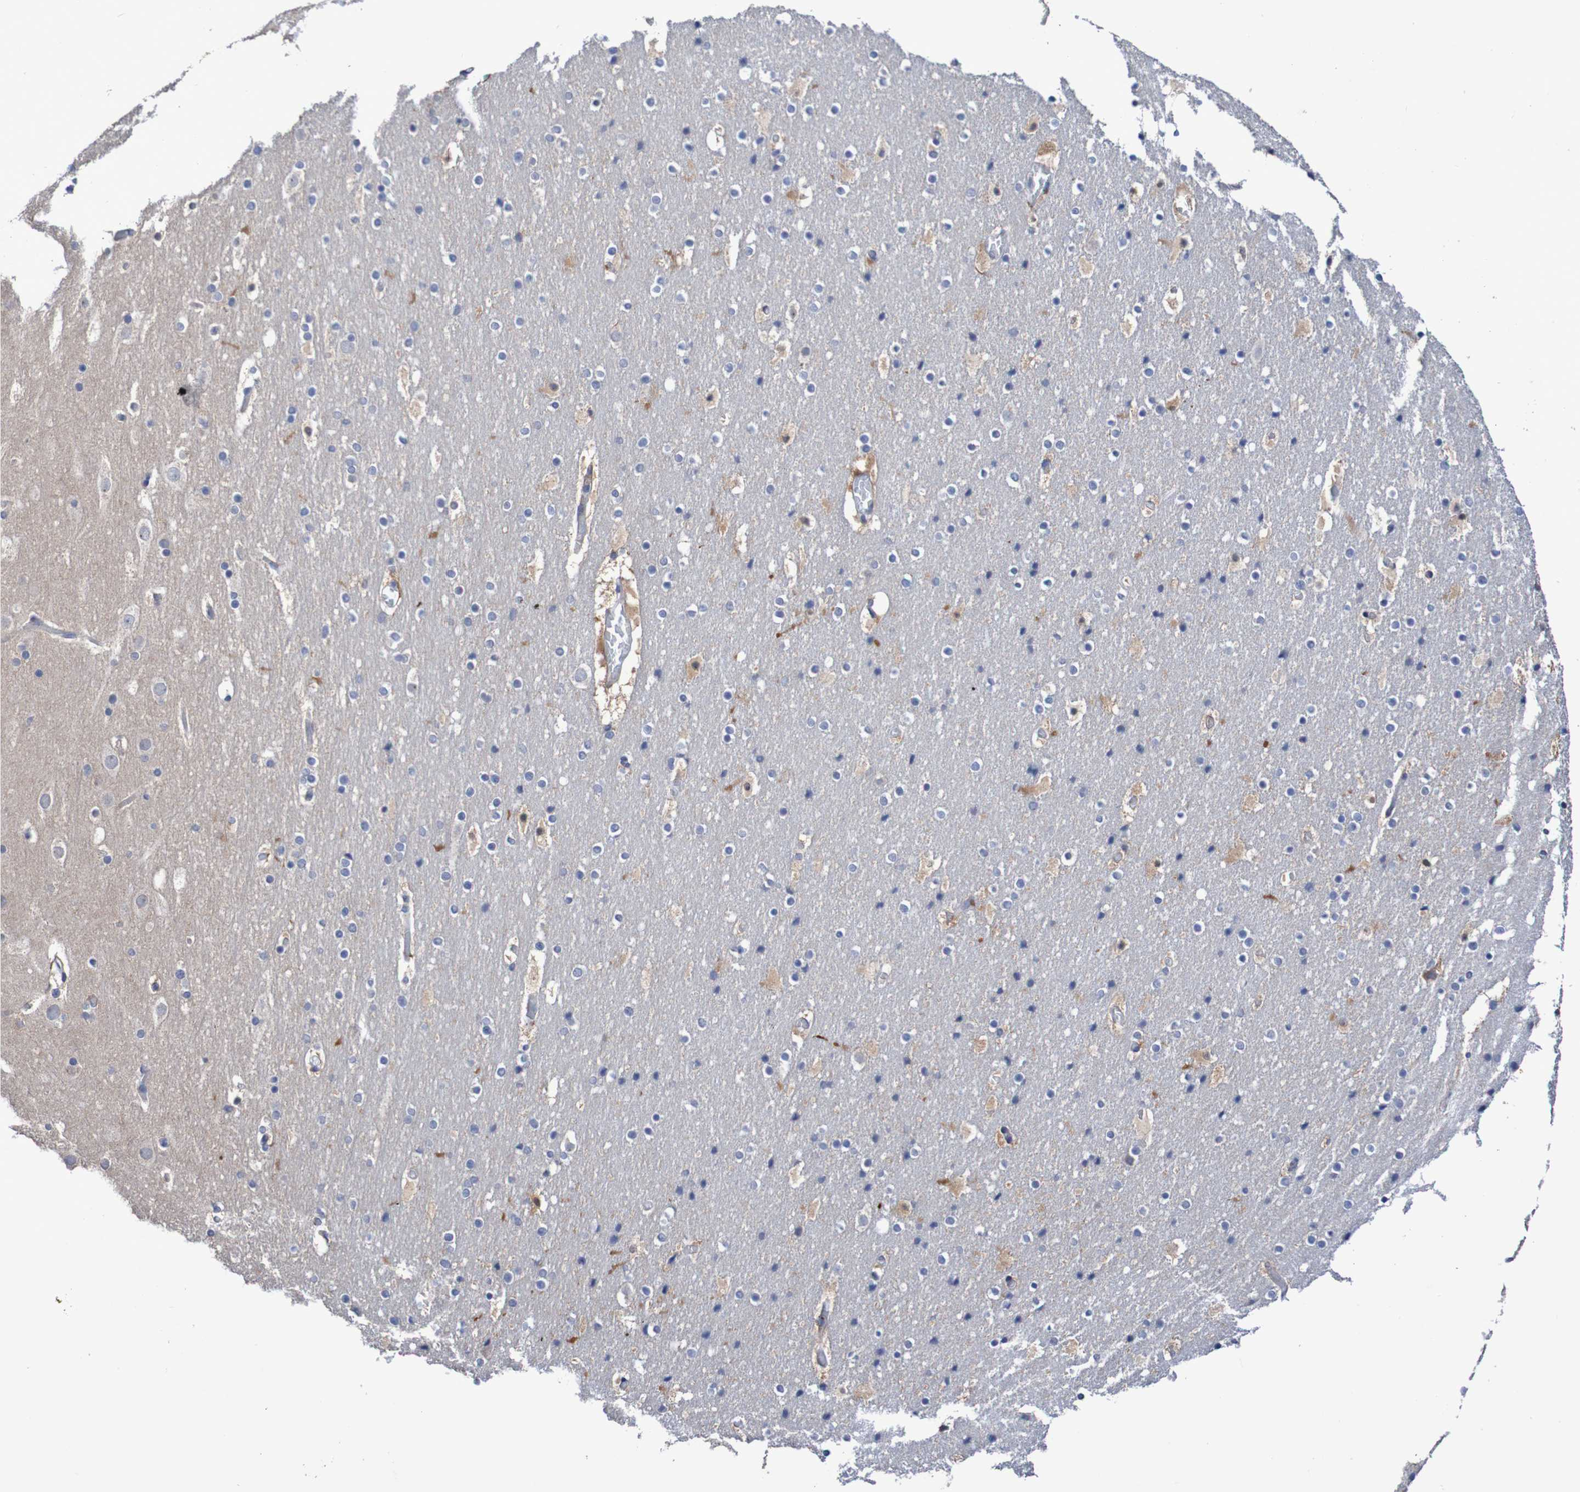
{"staining": {"intensity": "negative", "quantity": "none", "location": "none"}, "tissue": "cerebral cortex", "cell_type": "Endothelial cells", "image_type": "normal", "snomed": [{"axis": "morphology", "description": "Normal tissue, NOS"}, {"axis": "topography", "description": "Cerebral cortex"}], "caption": "DAB (3,3'-diaminobenzidine) immunohistochemical staining of benign cerebral cortex exhibits no significant positivity in endothelial cells.", "gene": "C3orf18", "patient": {"sex": "male", "age": 57}}